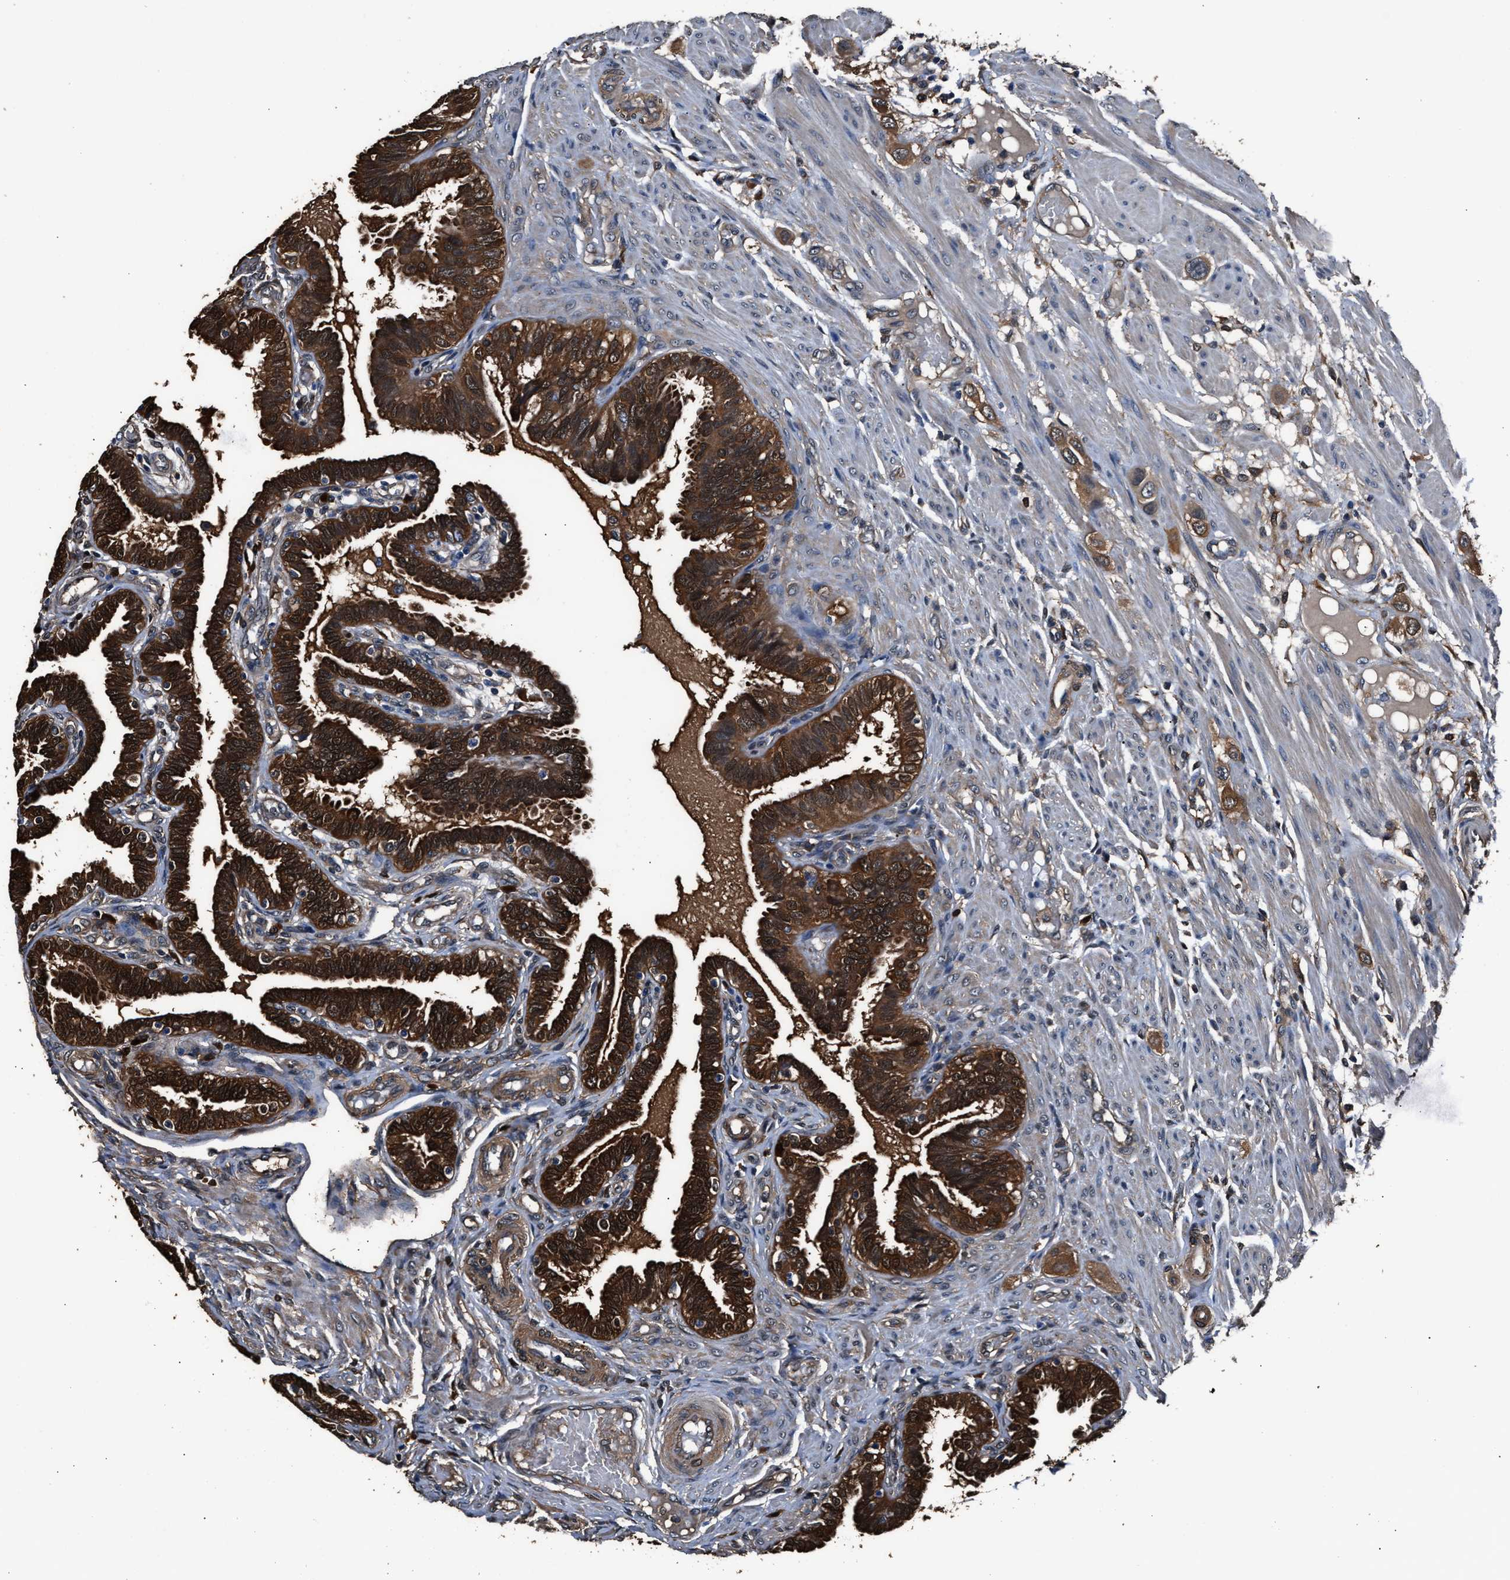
{"staining": {"intensity": "strong", "quantity": ">75%", "location": "cytoplasmic/membranous"}, "tissue": "fallopian tube", "cell_type": "Glandular cells", "image_type": "normal", "snomed": [{"axis": "morphology", "description": "Normal tissue, NOS"}, {"axis": "topography", "description": "Fallopian tube"}, {"axis": "topography", "description": "Placenta"}], "caption": "Immunohistochemistry (IHC) histopathology image of normal human fallopian tube stained for a protein (brown), which shows high levels of strong cytoplasmic/membranous positivity in about >75% of glandular cells.", "gene": "GSTP1", "patient": {"sex": "female", "age": 34}}